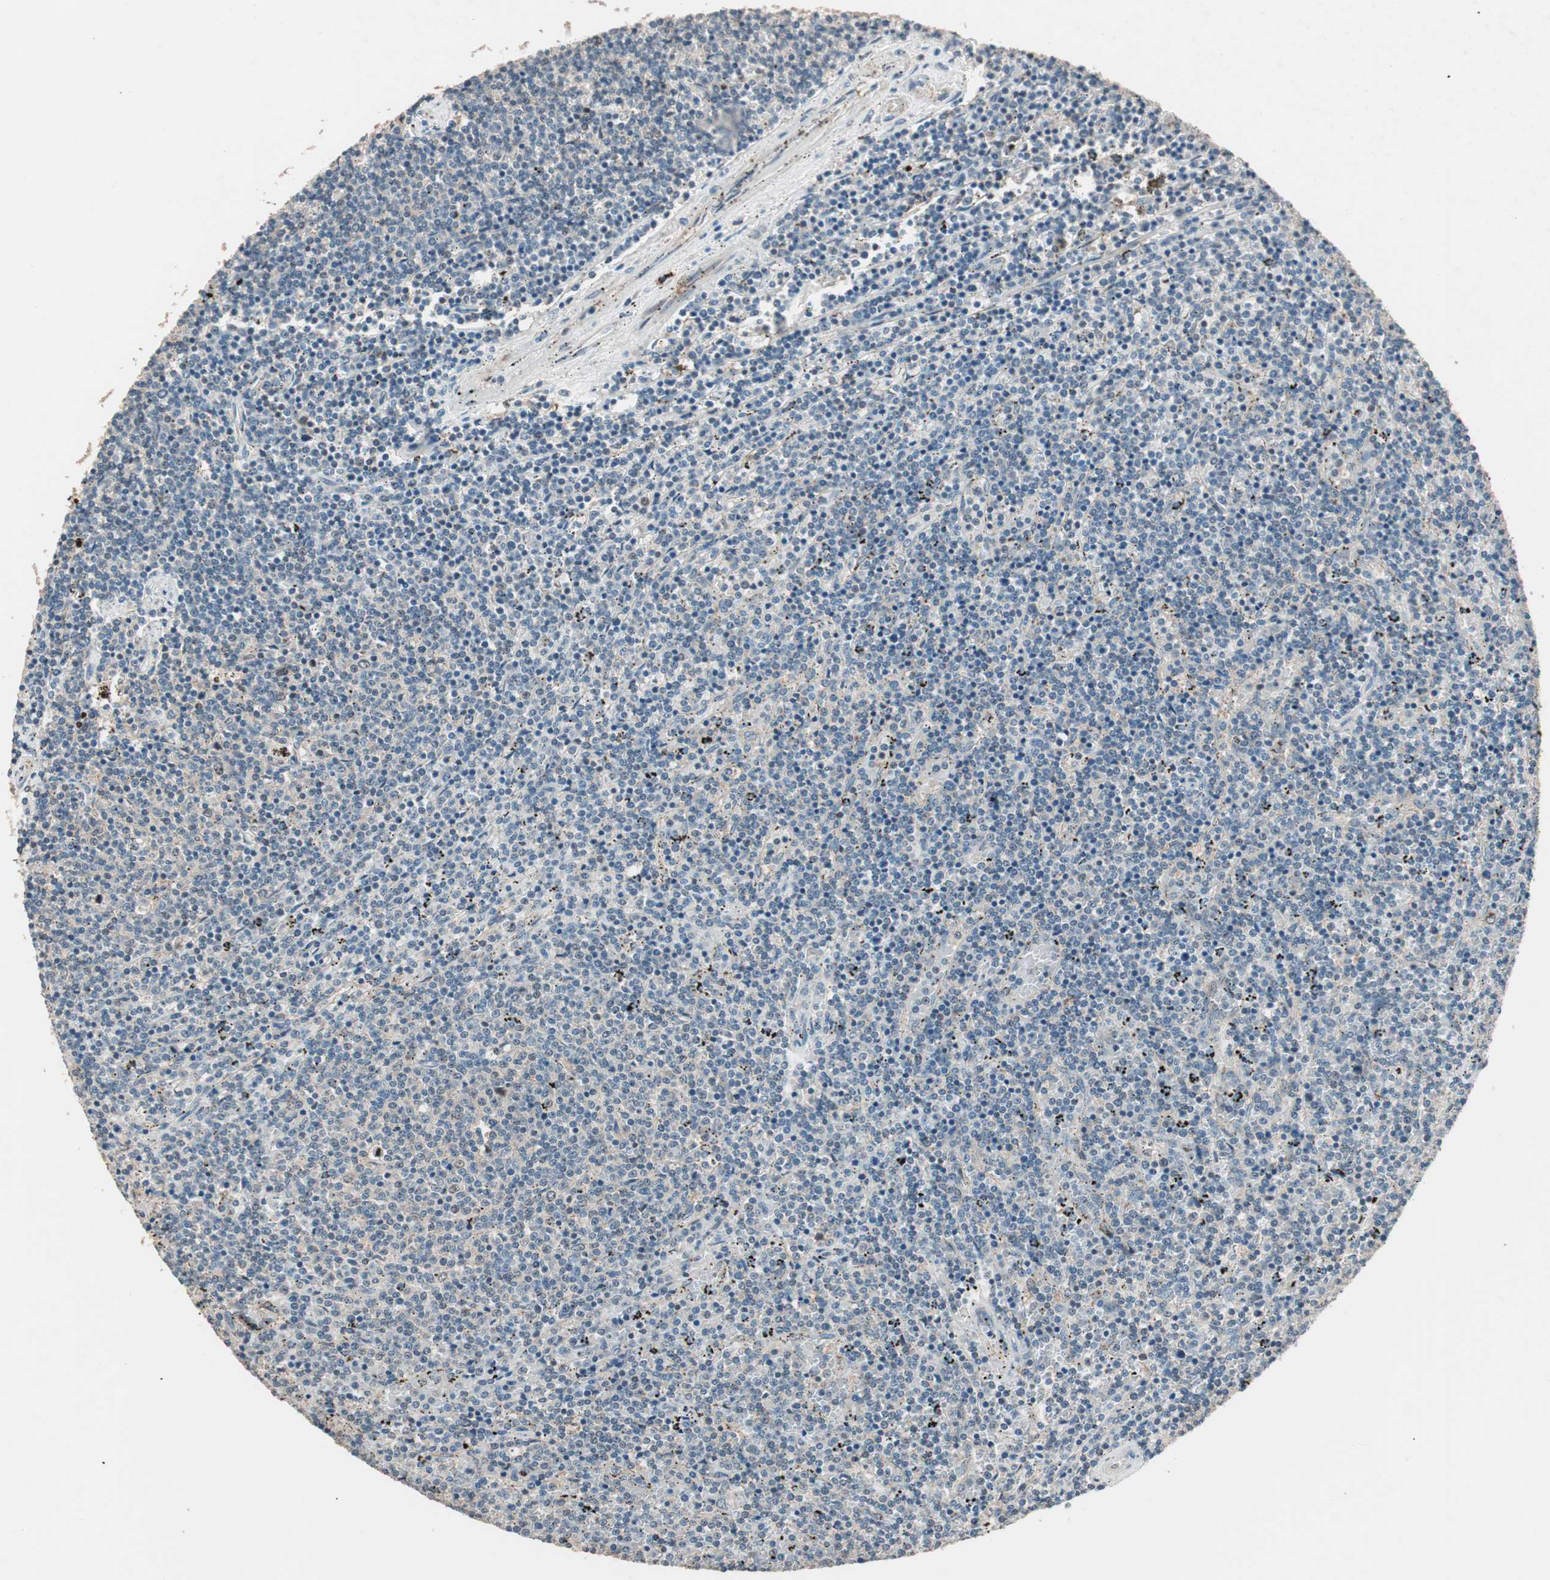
{"staining": {"intensity": "weak", "quantity": "<25%", "location": "cytoplasmic/membranous"}, "tissue": "lymphoma", "cell_type": "Tumor cells", "image_type": "cancer", "snomed": [{"axis": "morphology", "description": "Malignant lymphoma, non-Hodgkin's type, Low grade"}, {"axis": "topography", "description": "Spleen"}], "caption": "Protein analysis of low-grade malignant lymphoma, non-Hodgkin's type reveals no significant staining in tumor cells.", "gene": "NFRKB", "patient": {"sex": "female", "age": 50}}